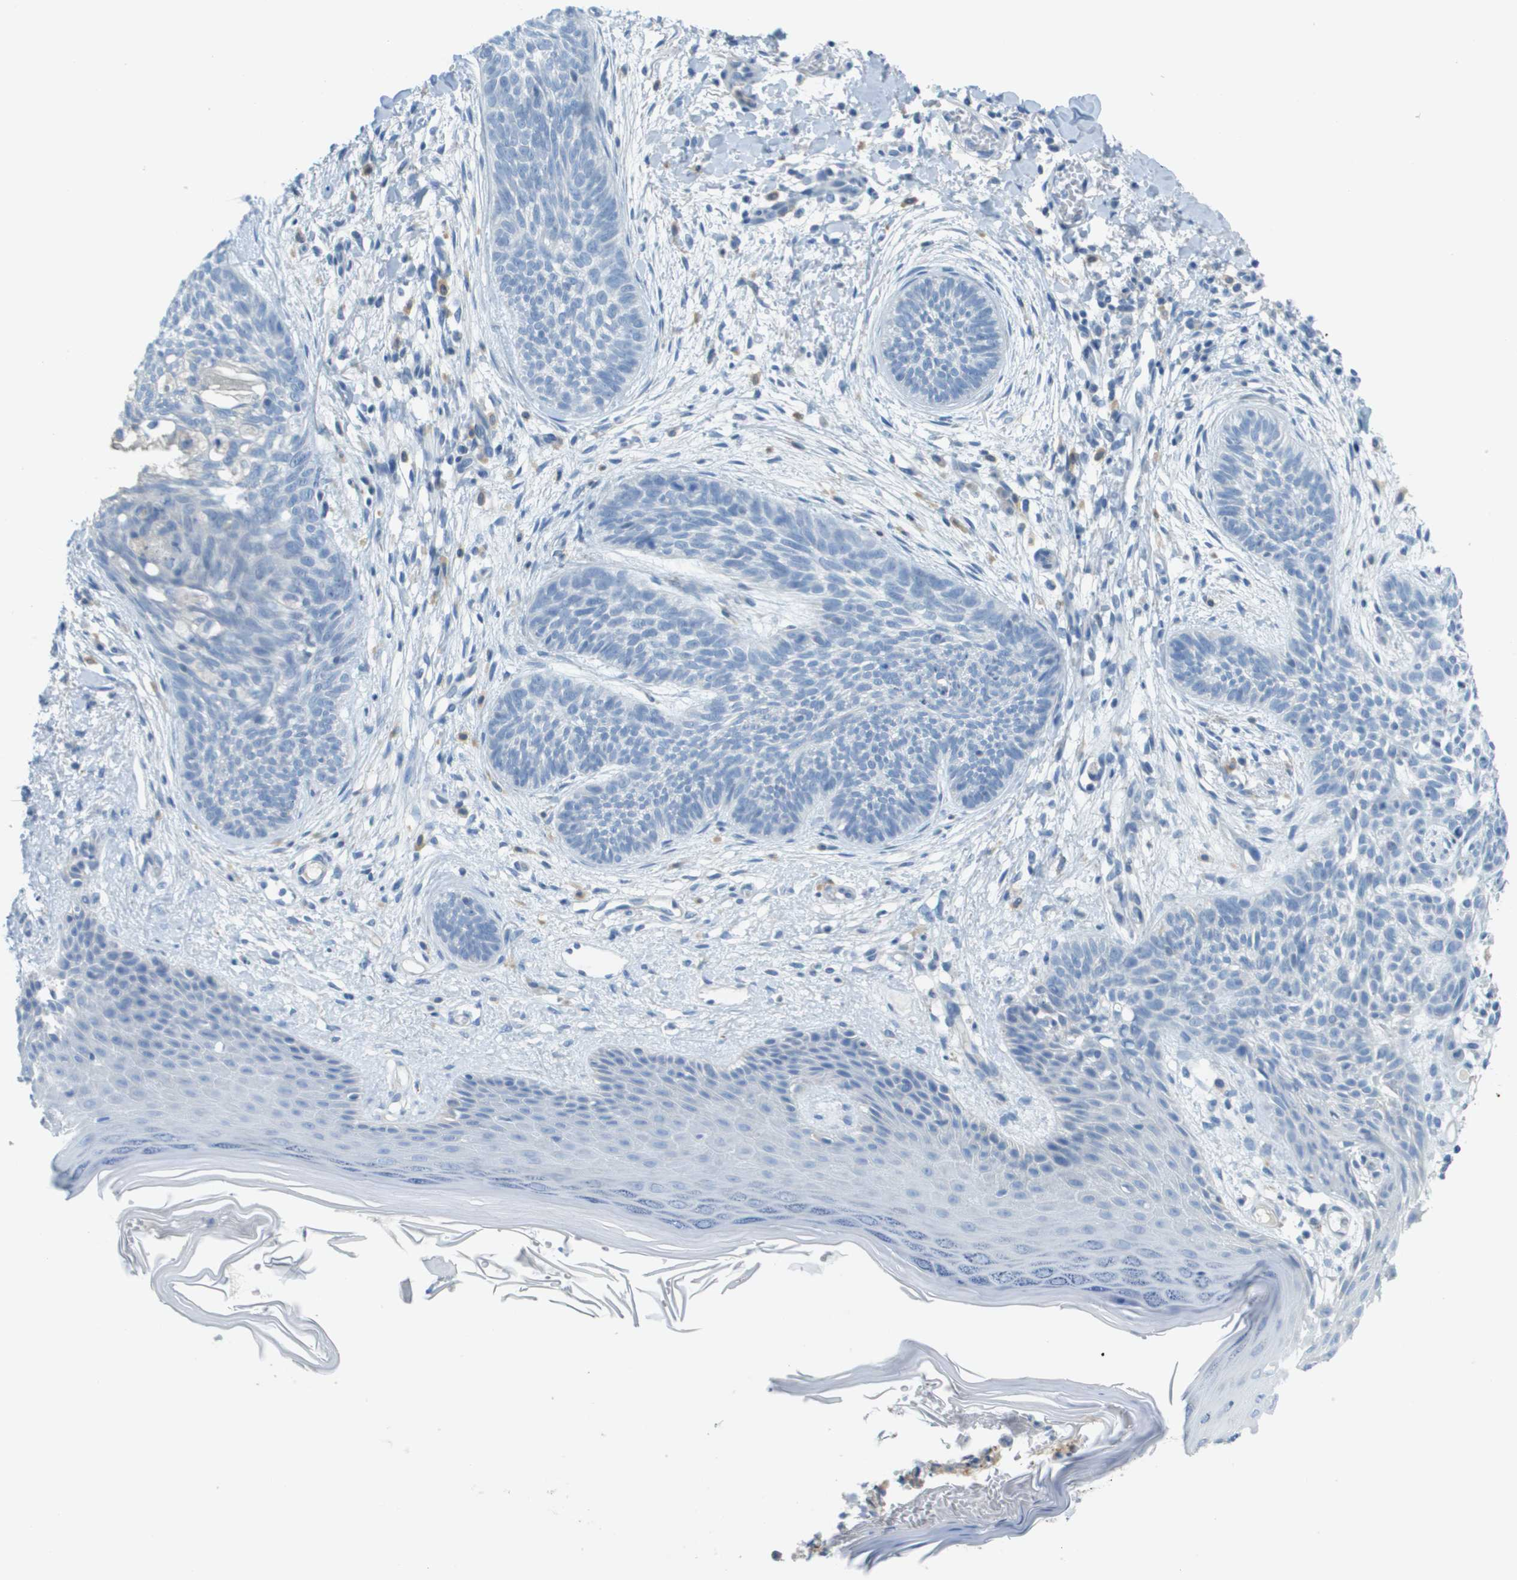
{"staining": {"intensity": "negative", "quantity": "none", "location": "none"}, "tissue": "skin cancer", "cell_type": "Tumor cells", "image_type": "cancer", "snomed": [{"axis": "morphology", "description": "Basal cell carcinoma"}, {"axis": "topography", "description": "Skin"}], "caption": "This image is of skin cancer (basal cell carcinoma) stained with immunohistochemistry (IHC) to label a protein in brown with the nuclei are counter-stained blue. There is no staining in tumor cells.", "gene": "PTGDR2", "patient": {"sex": "female", "age": 59}}